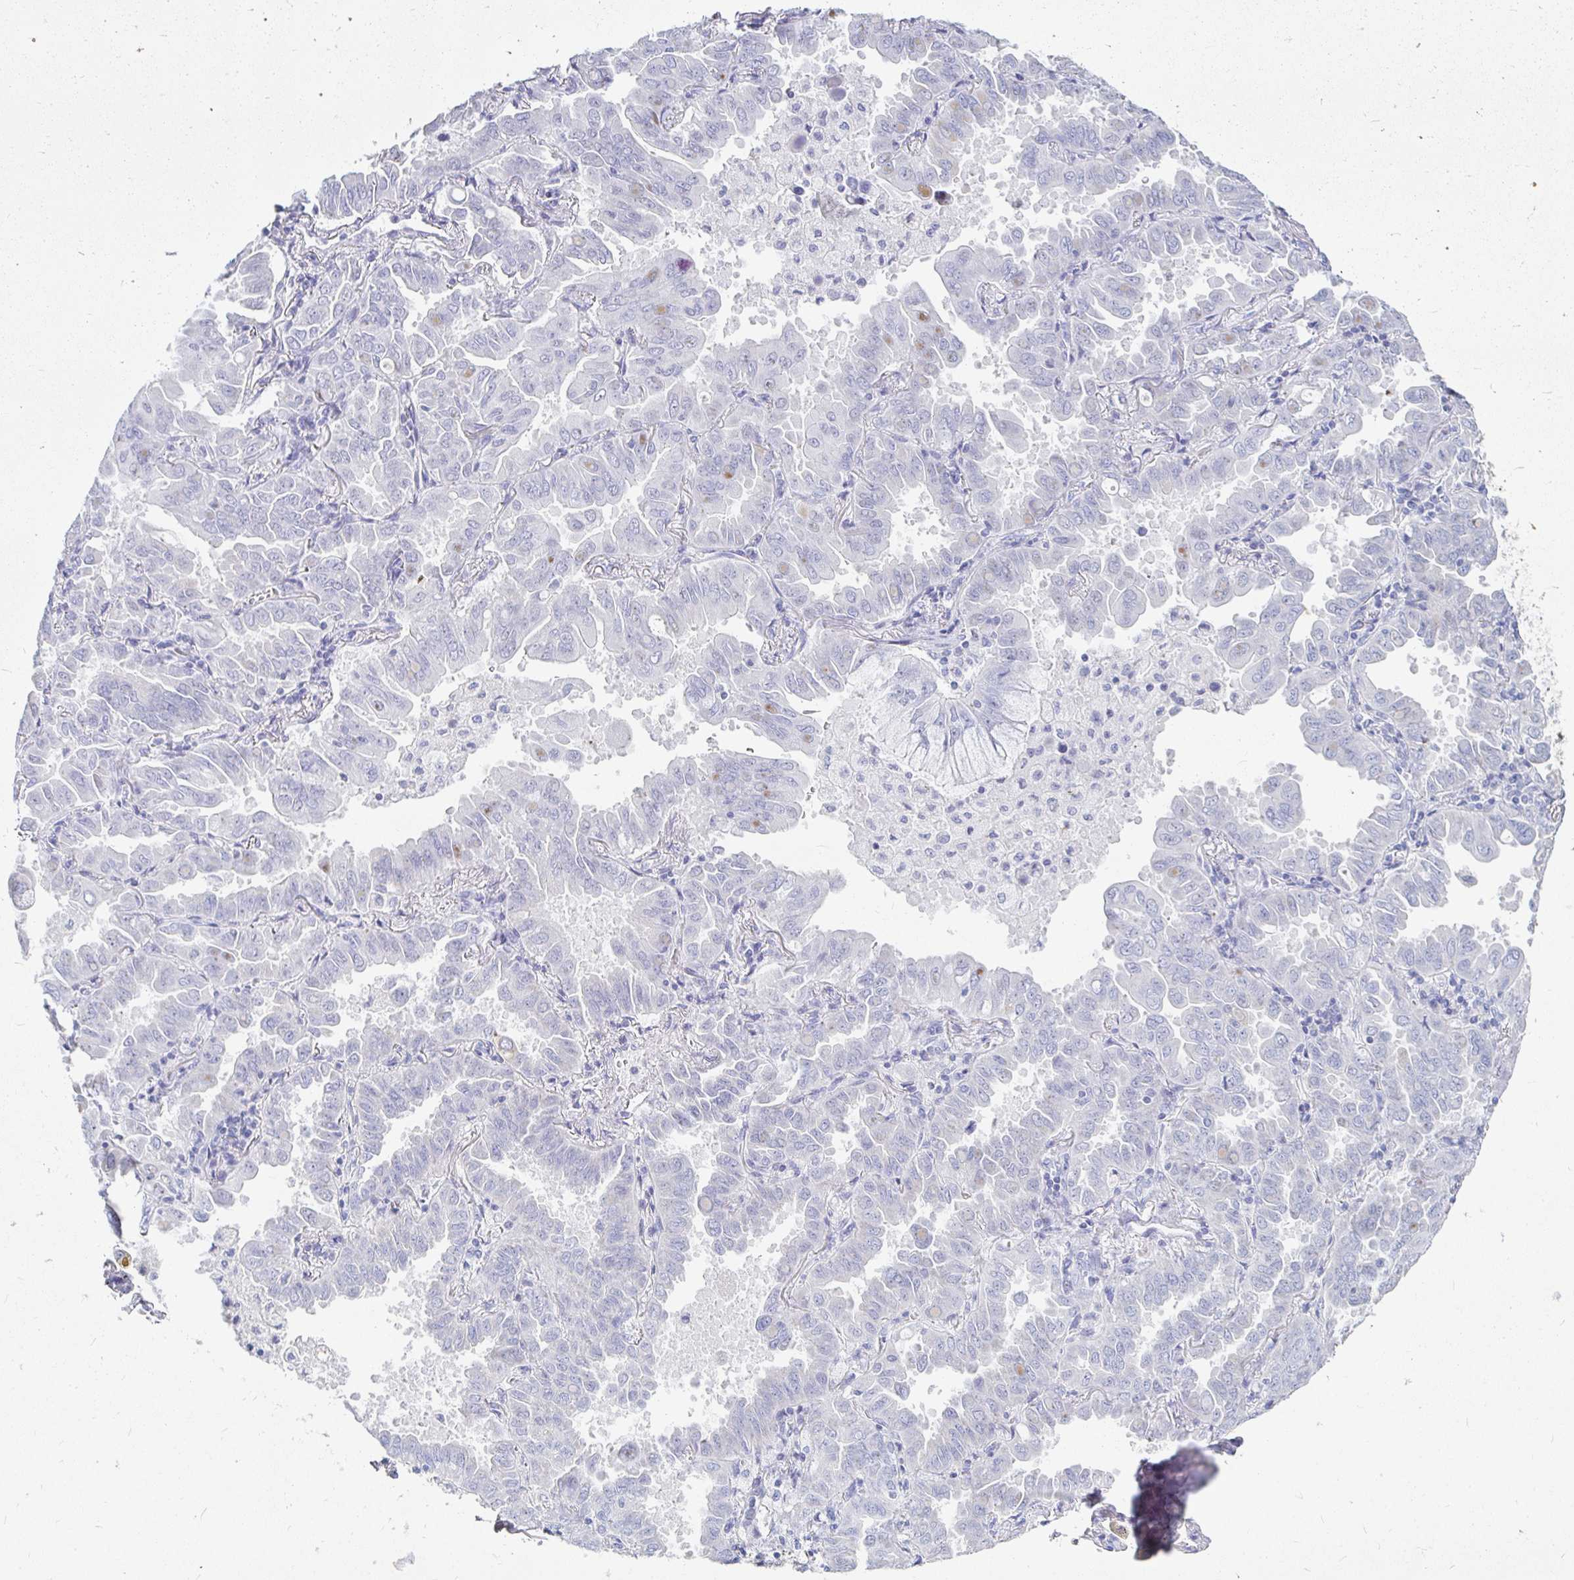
{"staining": {"intensity": "negative", "quantity": "none", "location": "none"}, "tissue": "lung cancer", "cell_type": "Tumor cells", "image_type": "cancer", "snomed": [{"axis": "morphology", "description": "Adenocarcinoma, NOS"}, {"axis": "topography", "description": "Lung"}], "caption": "Lung cancer (adenocarcinoma) stained for a protein using IHC displays no staining tumor cells.", "gene": "PEG10", "patient": {"sex": "male", "age": 64}}